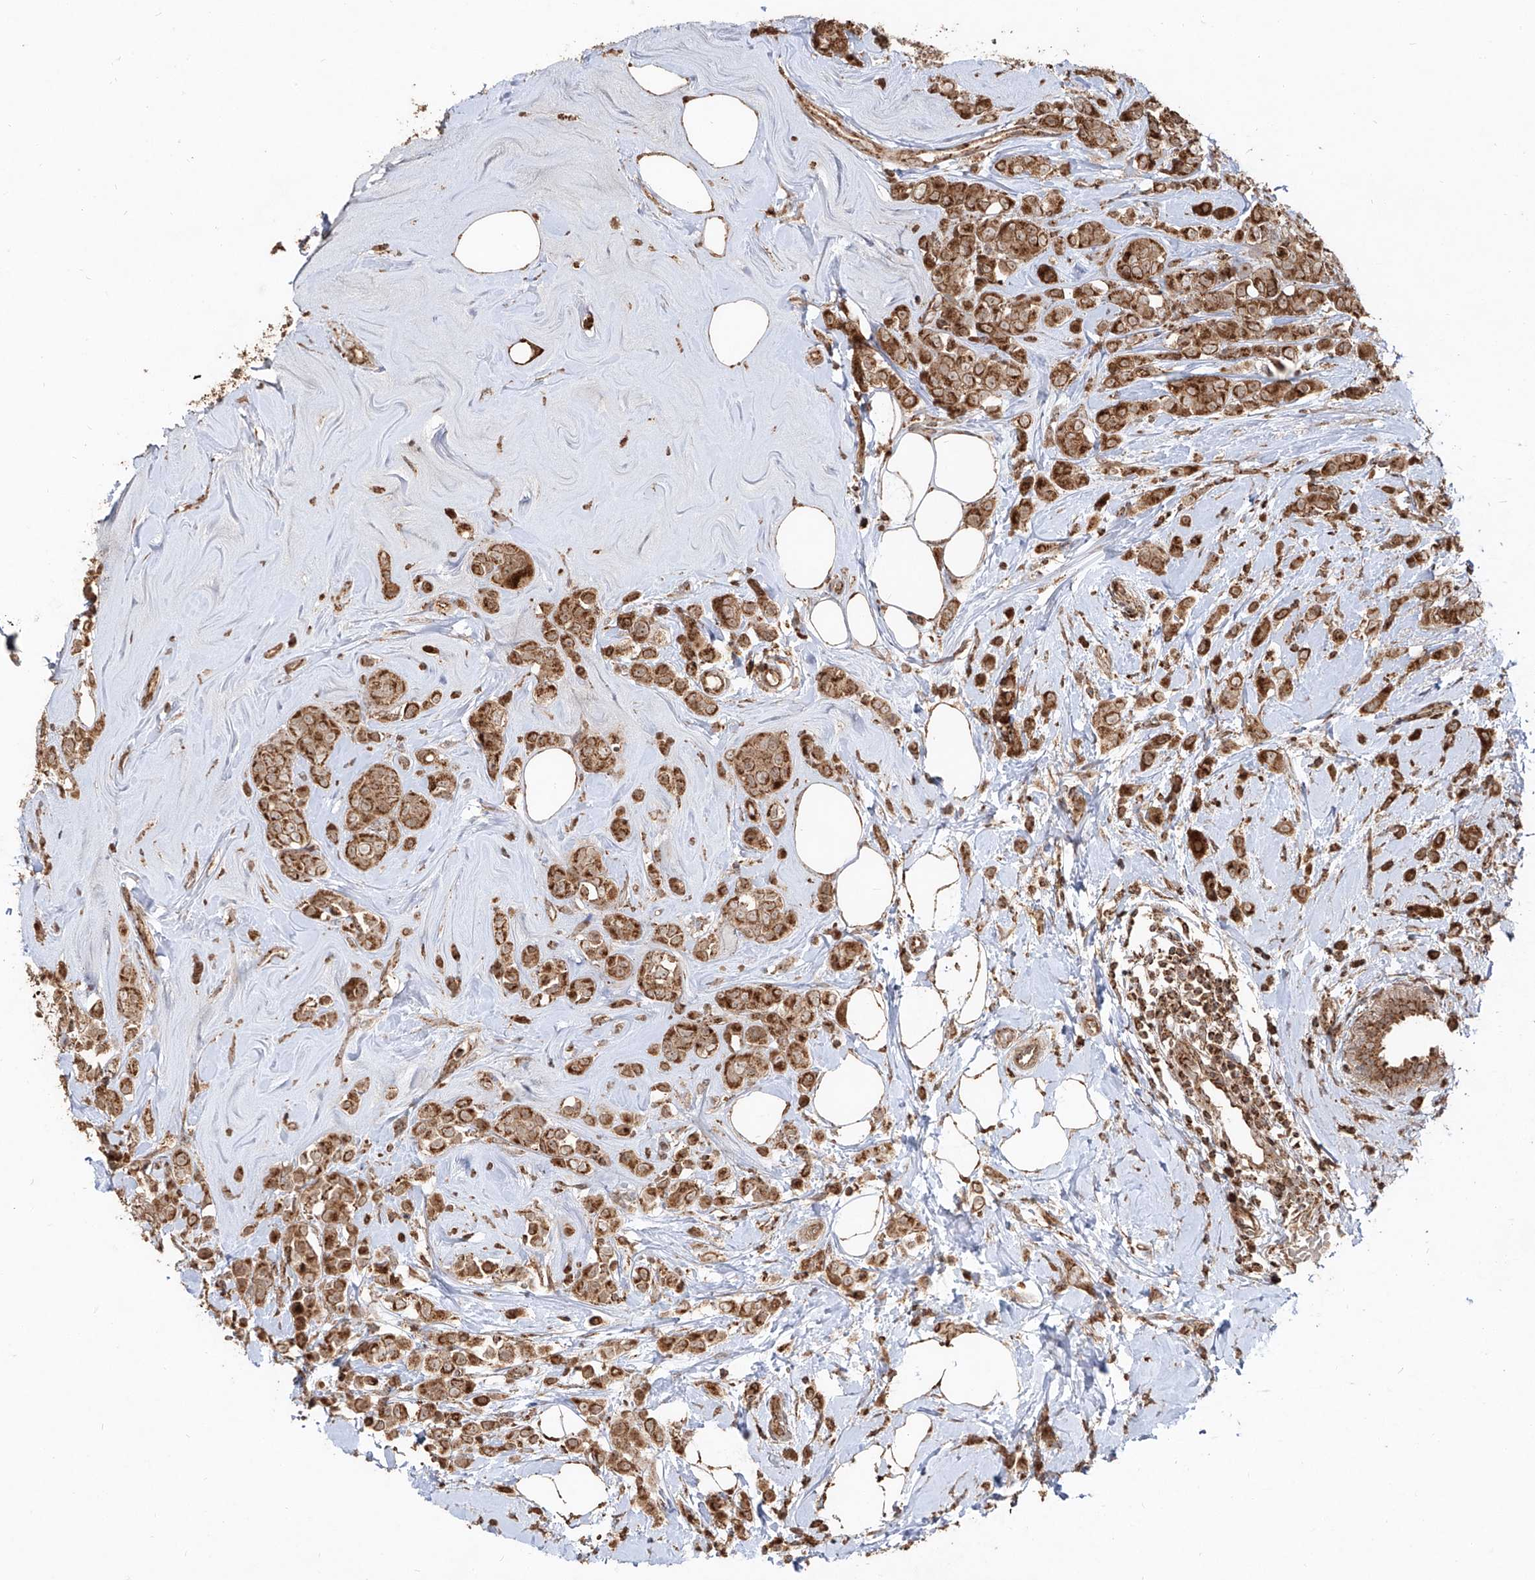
{"staining": {"intensity": "strong", "quantity": ">75%", "location": "cytoplasmic/membranous"}, "tissue": "breast cancer", "cell_type": "Tumor cells", "image_type": "cancer", "snomed": [{"axis": "morphology", "description": "Lobular carcinoma"}, {"axis": "topography", "description": "Breast"}], "caption": "Immunohistochemistry (IHC) histopathology image of neoplastic tissue: human breast lobular carcinoma stained using IHC demonstrates high levels of strong protein expression localized specifically in the cytoplasmic/membranous of tumor cells, appearing as a cytoplasmic/membranous brown color.", "gene": "AIM2", "patient": {"sex": "female", "age": 47}}